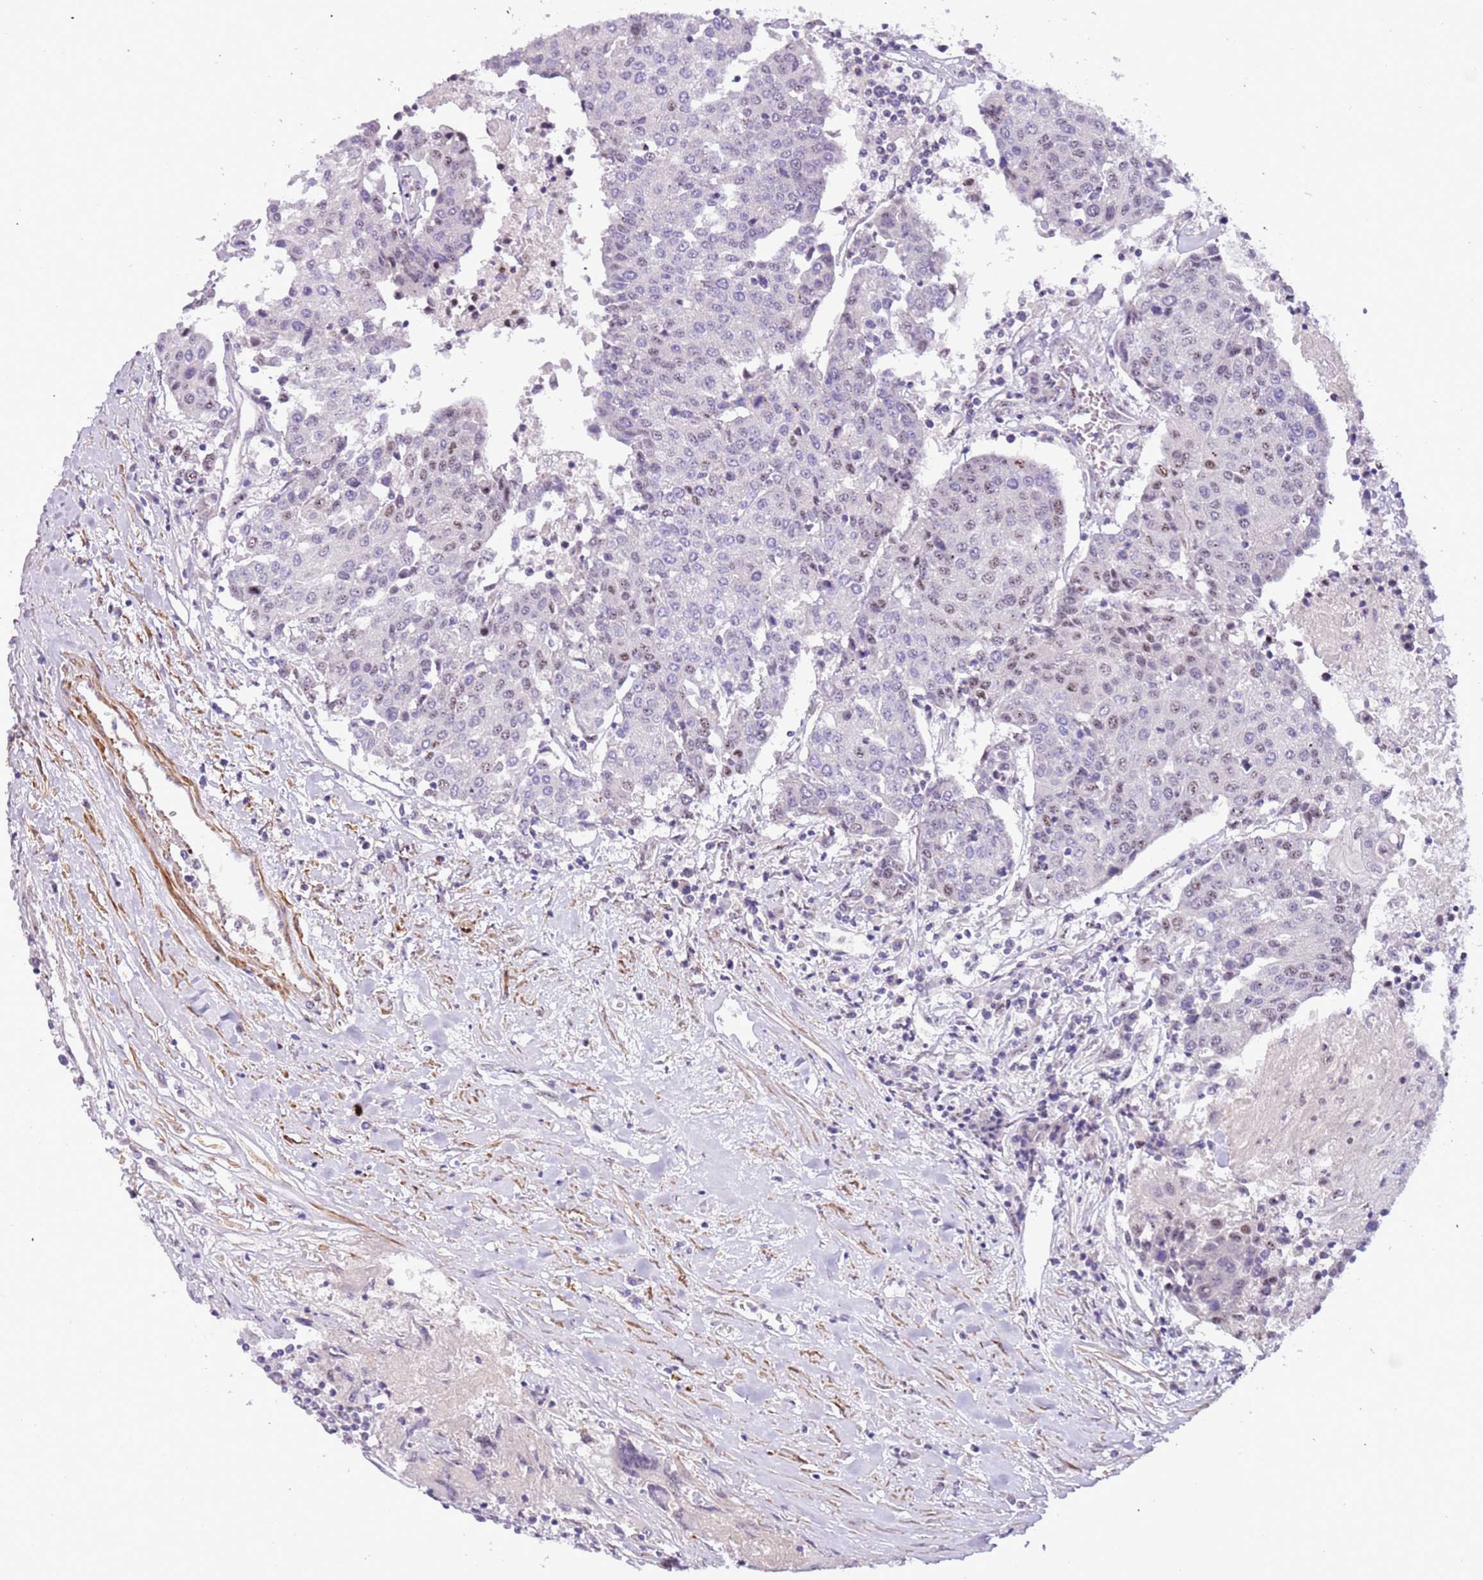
{"staining": {"intensity": "negative", "quantity": "none", "location": "none"}, "tissue": "urothelial cancer", "cell_type": "Tumor cells", "image_type": "cancer", "snomed": [{"axis": "morphology", "description": "Urothelial carcinoma, High grade"}, {"axis": "topography", "description": "Urinary bladder"}], "caption": "There is no significant expression in tumor cells of high-grade urothelial carcinoma.", "gene": "PLEKHH1", "patient": {"sex": "female", "age": 85}}